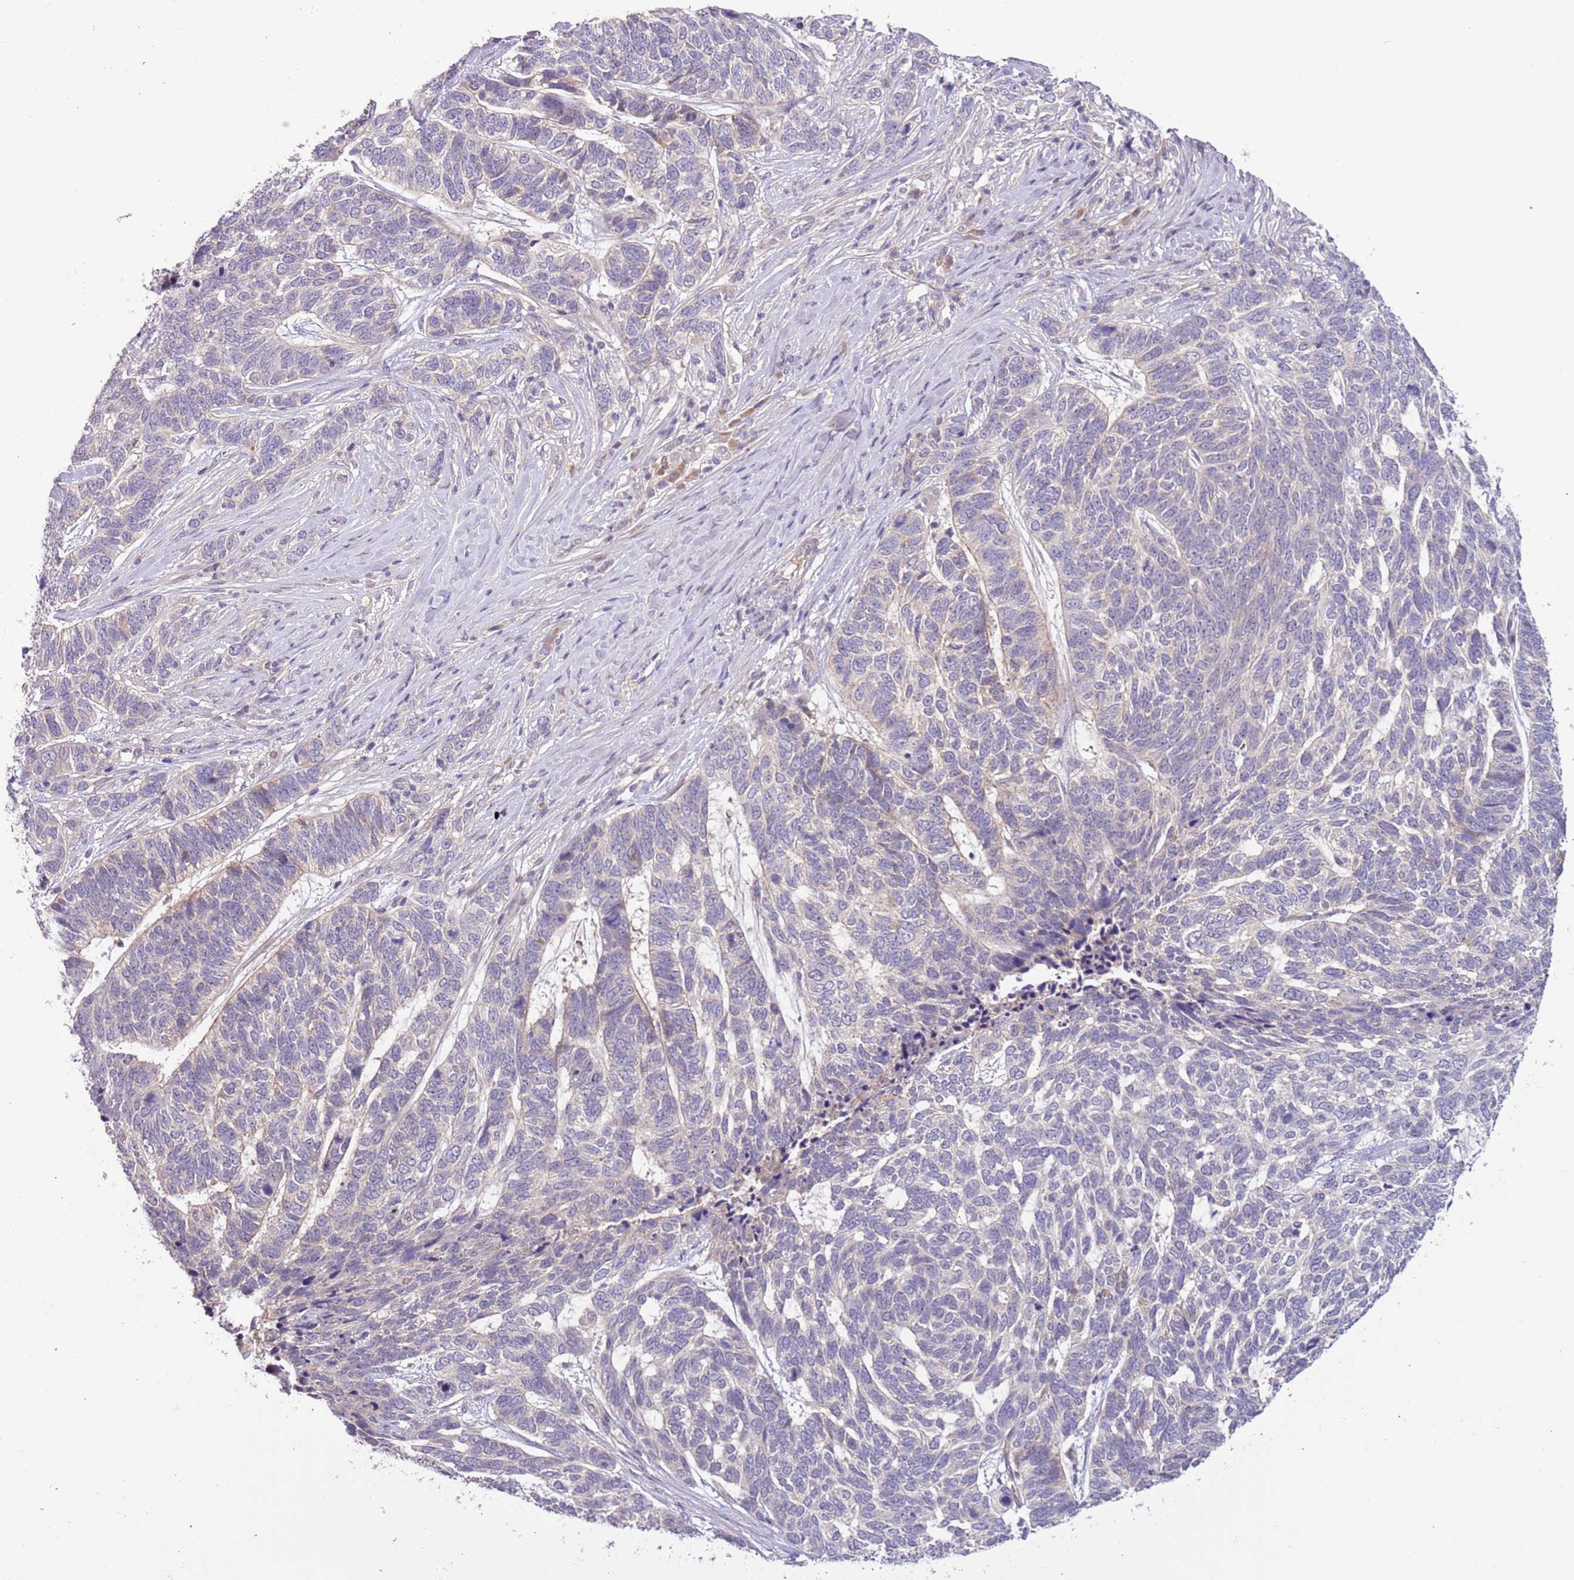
{"staining": {"intensity": "negative", "quantity": "none", "location": "none"}, "tissue": "skin cancer", "cell_type": "Tumor cells", "image_type": "cancer", "snomed": [{"axis": "morphology", "description": "Basal cell carcinoma"}, {"axis": "topography", "description": "Skin"}], "caption": "A photomicrograph of human skin cancer (basal cell carcinoma) is negative for staining in tumor cells.", "gene": "SHROOM3", "patient": {"sex": "female", "age": 65}}